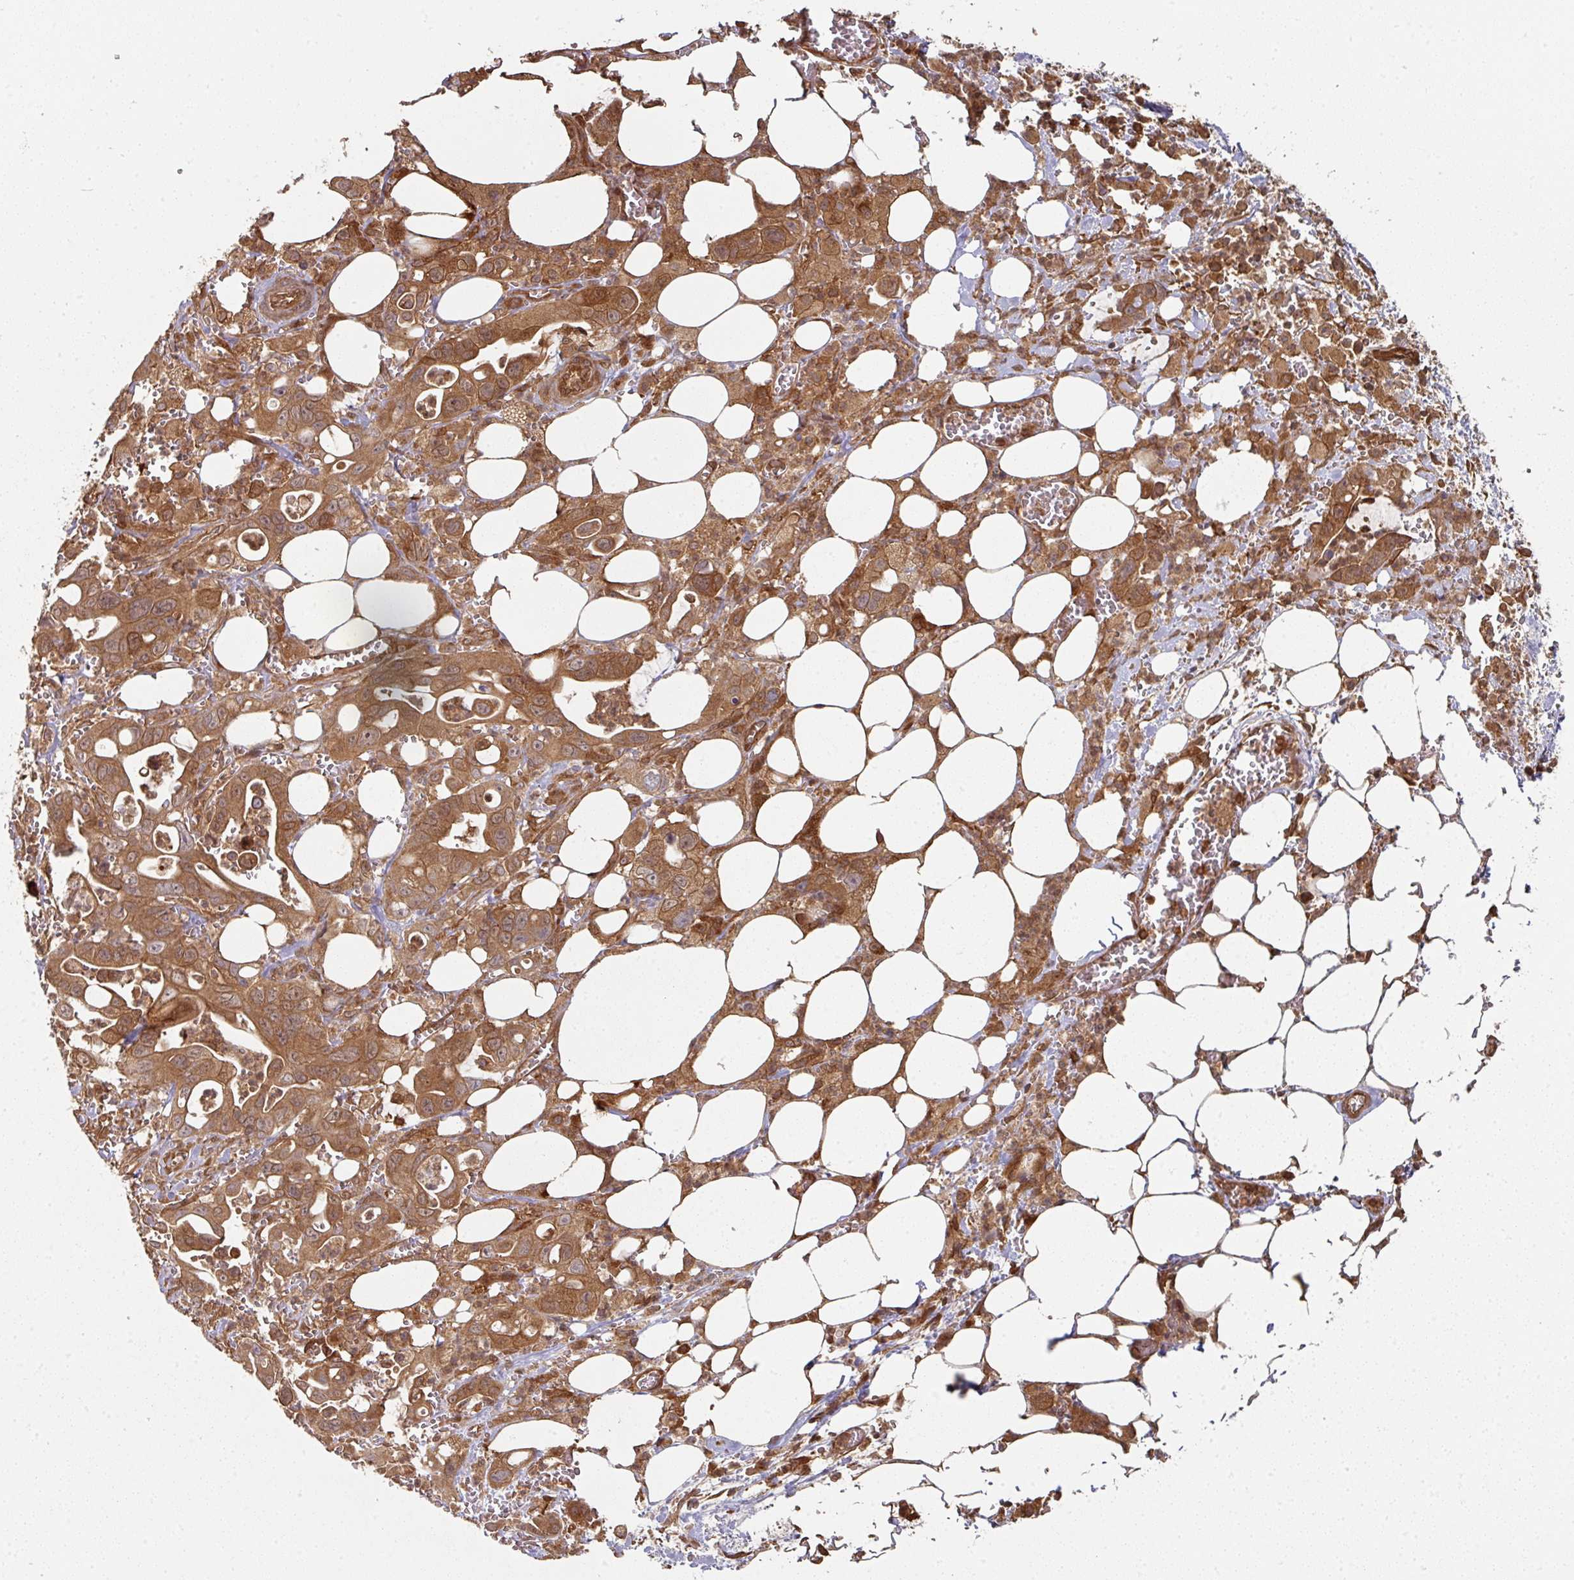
{"staining": {"intensity": "moderate", "quantity": ">75%", "location": "cytoplasmic/membranous"}, "tissue": "pancreatic cancer", "cell_type": "Tumor cells", "image_type": "cancer", "snomed": [{"axis": "morphology", "description": "Adenocarcinoma, NOS"}, {"axis": "topography", "description": "Pancreas"}], "caption": "Protein staining of pancreatic cancer (adenocarcinoma) tissue shows moderate cytoplasmic/membranous staining in approximately >75% of tumor cells. (DAB IHC, brown staining for protein, blue staining for nuclei).", "gene": "EIF4EBP2", "patient": {"sex": "male", "age": 61}}